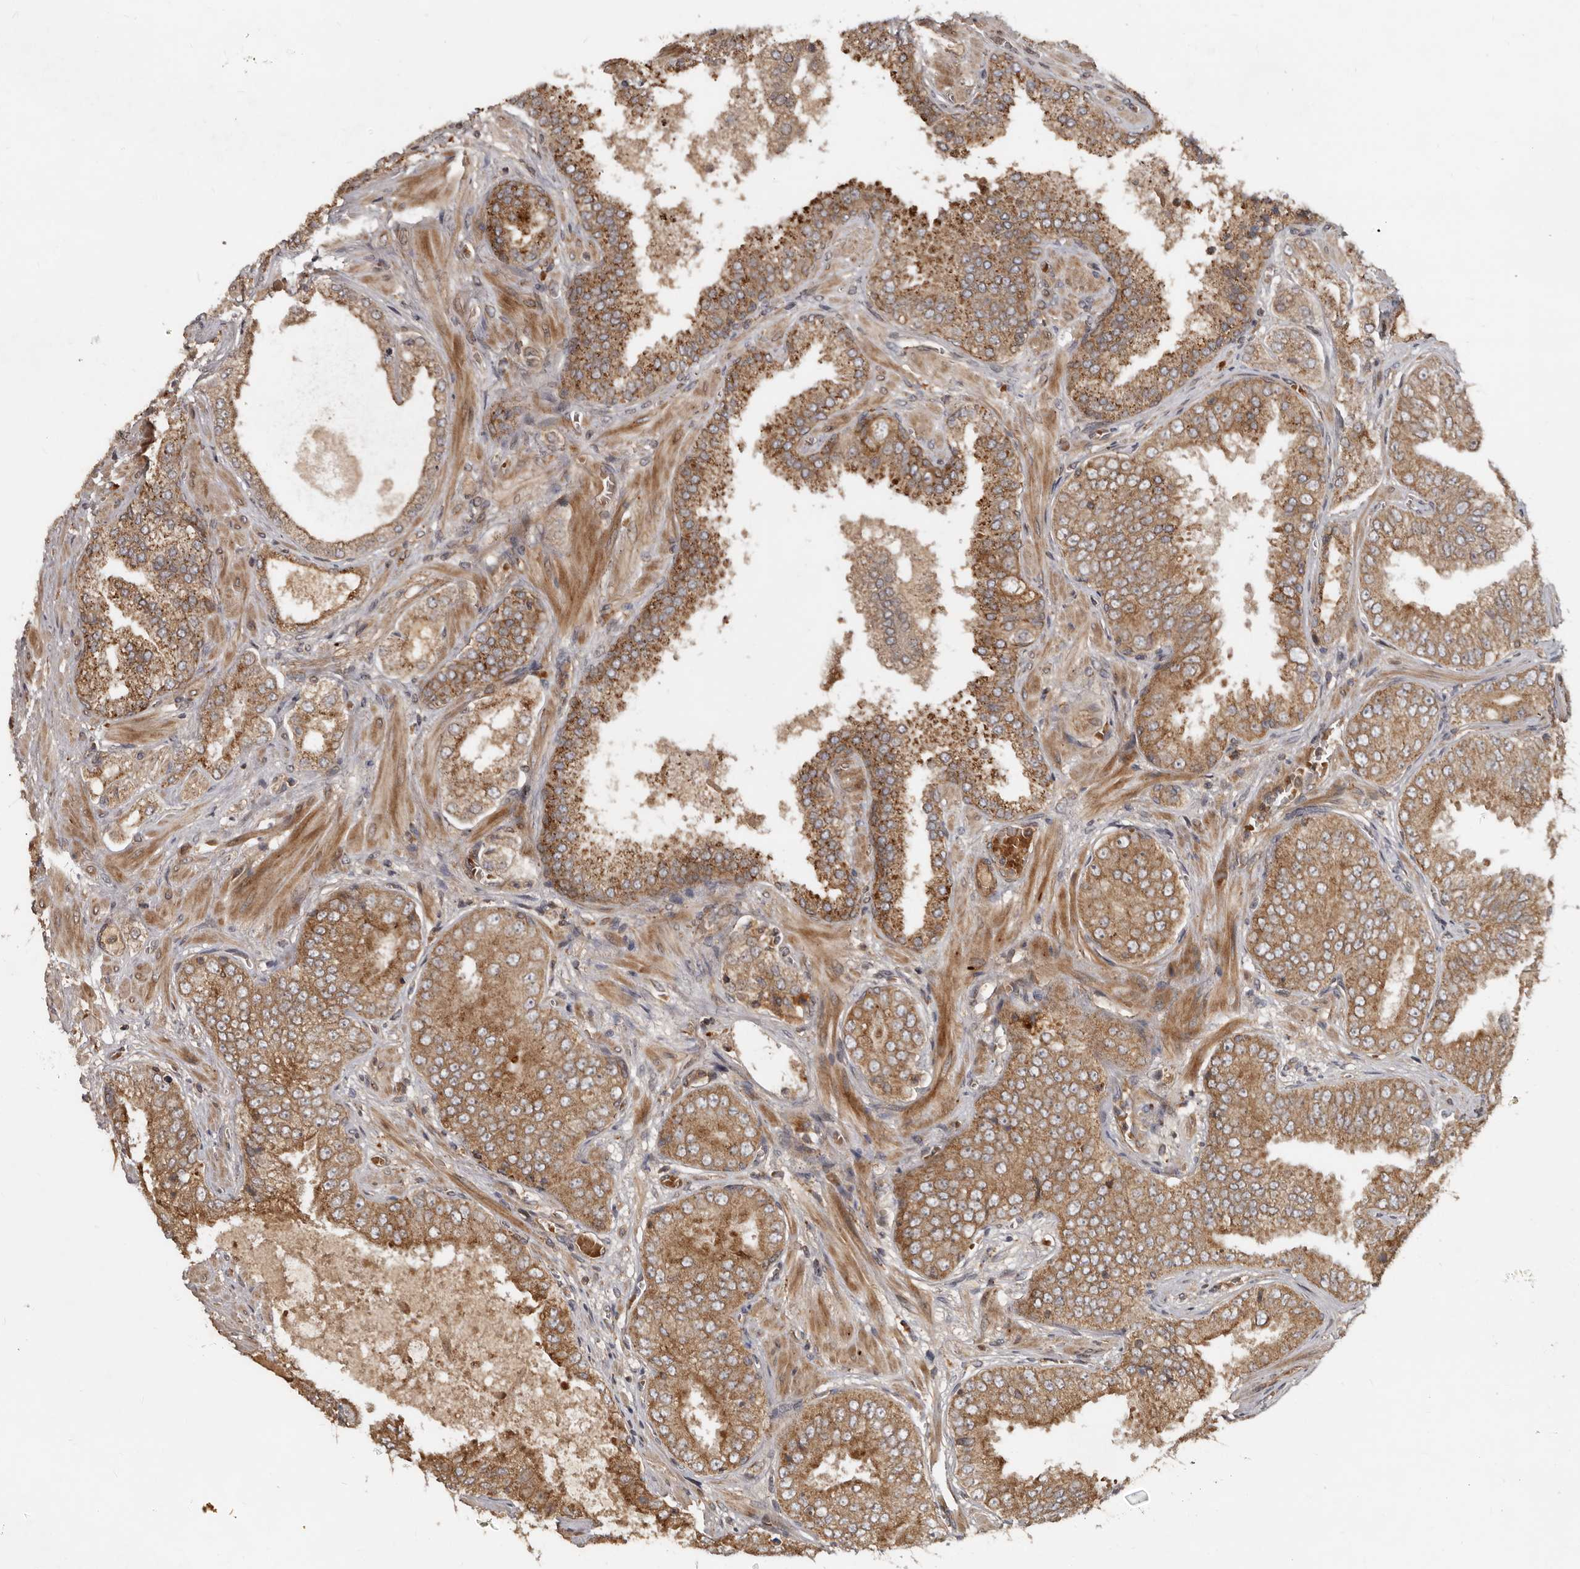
{"staining": {"intensity": "moderate", "quantity": ">75%", "location": "cytoplasmic/membranous"}, "tissue": "prostate cancer", "cell_type": "Tumor cells", "image_type": "cancer", "snomed": [{"axis": "morphology", "description": "Adenocarcinoma, High grade"}, {"axis": "topography", "description": "Prostate"}], "caption": "Moderate cytoplasmic/membranous staining for a protein is present in about >75% of tumor cells of prostate adenocarcinoma (high-grade) using immunohistochemistry (IHC).", "gene": "STK36", "patient": {"sex": "male", "age": 58}}